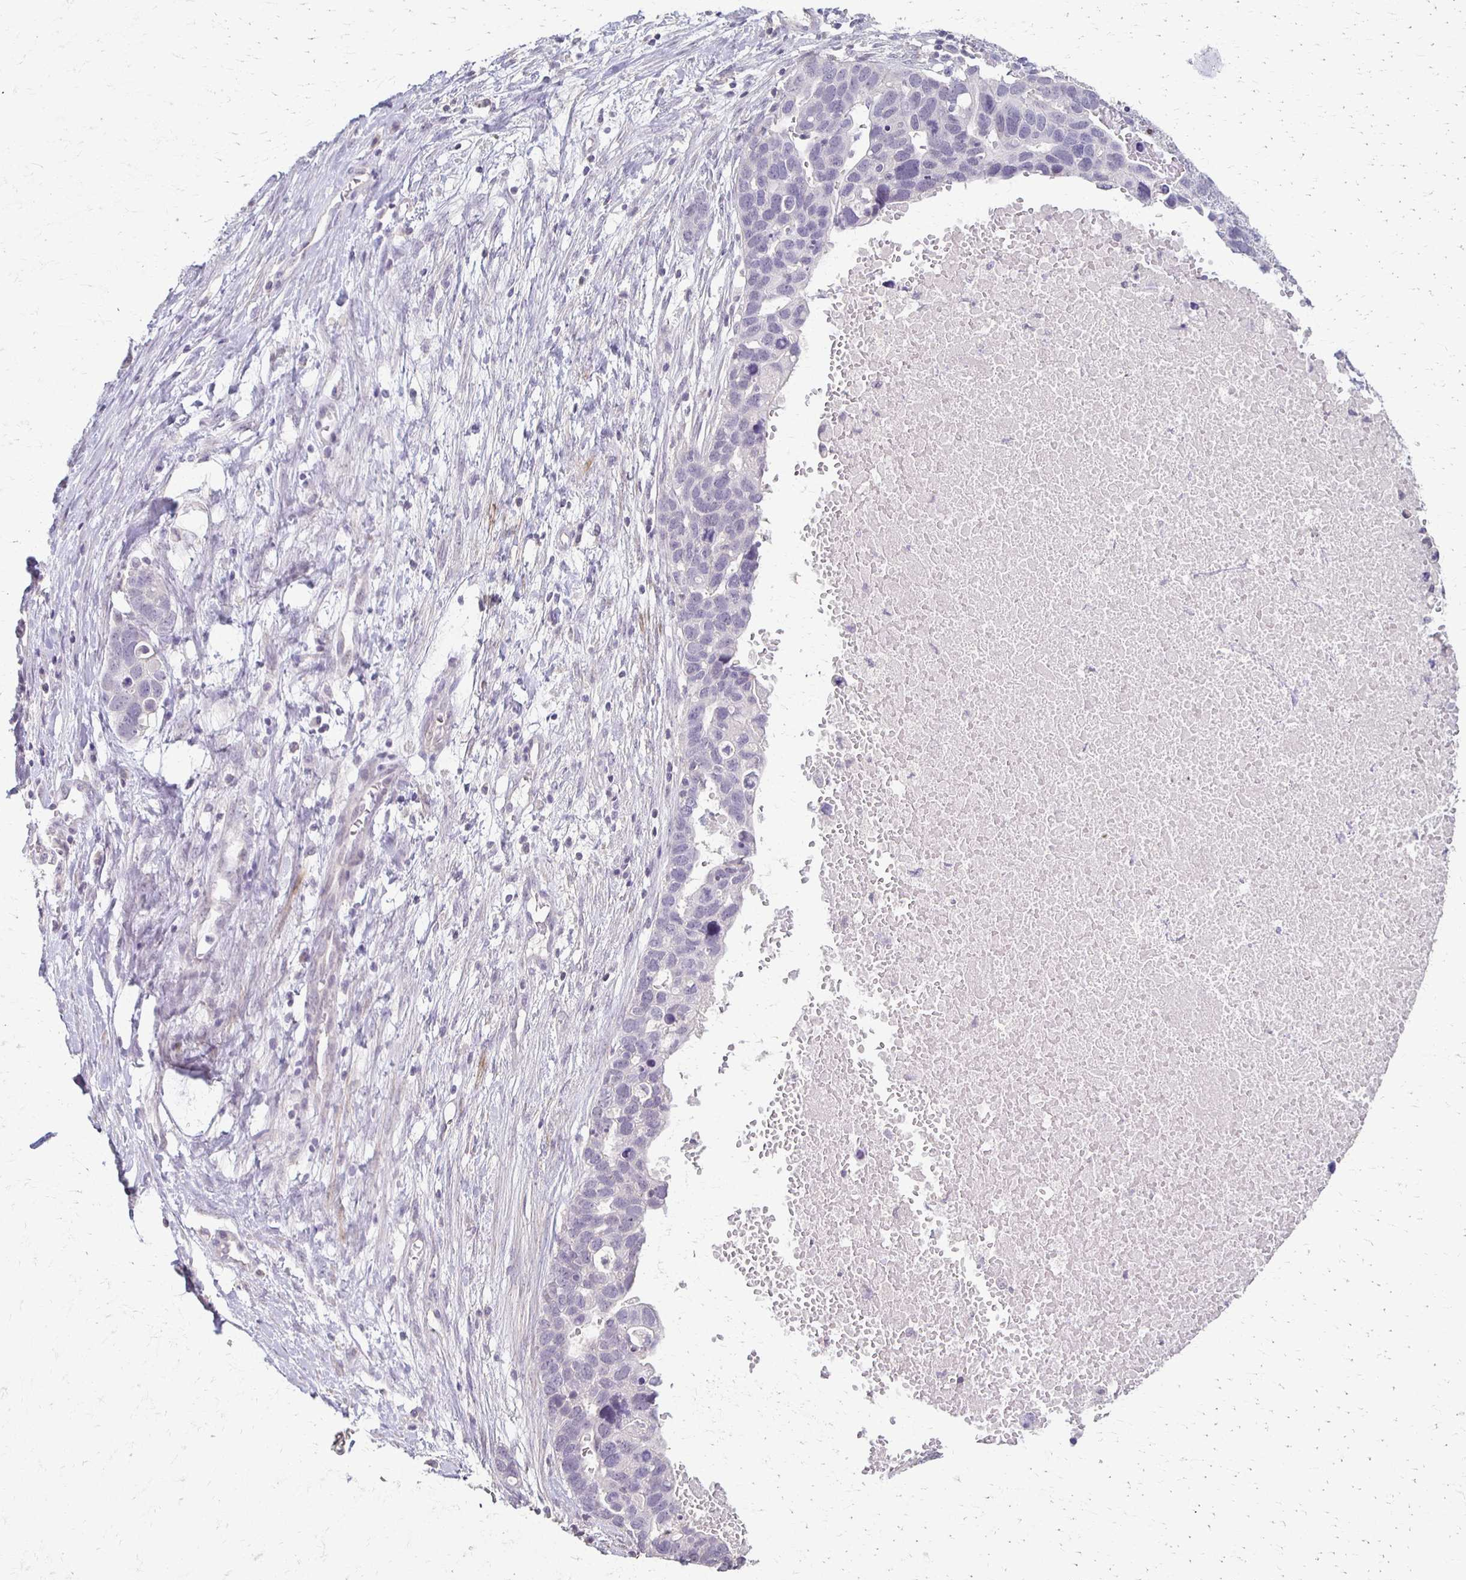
{"staining": {"intensity": "negative", "quantity": "none", "location": "none"}, "tissue": "ovarian cancer", "cell_type": "Tumor cells", "image_type": "cancer", "snomed": [{"axis": "morphology", "description": "Cystadenocarcinoma, serous, NOS"}, {"axis": "topography", "description": "Ovary"}], "caption": "High magnification brightfield microscopy of ovarian cancer (serous cystadenocarcinoma) stained with DAB (3,3'-diaminobenzidine) (brown) and counterstained with hematoxylin (blue): tumor cells show no significant staining.", "gene": "FOXO4", "patient": {"sex": "female", "age": 54}}